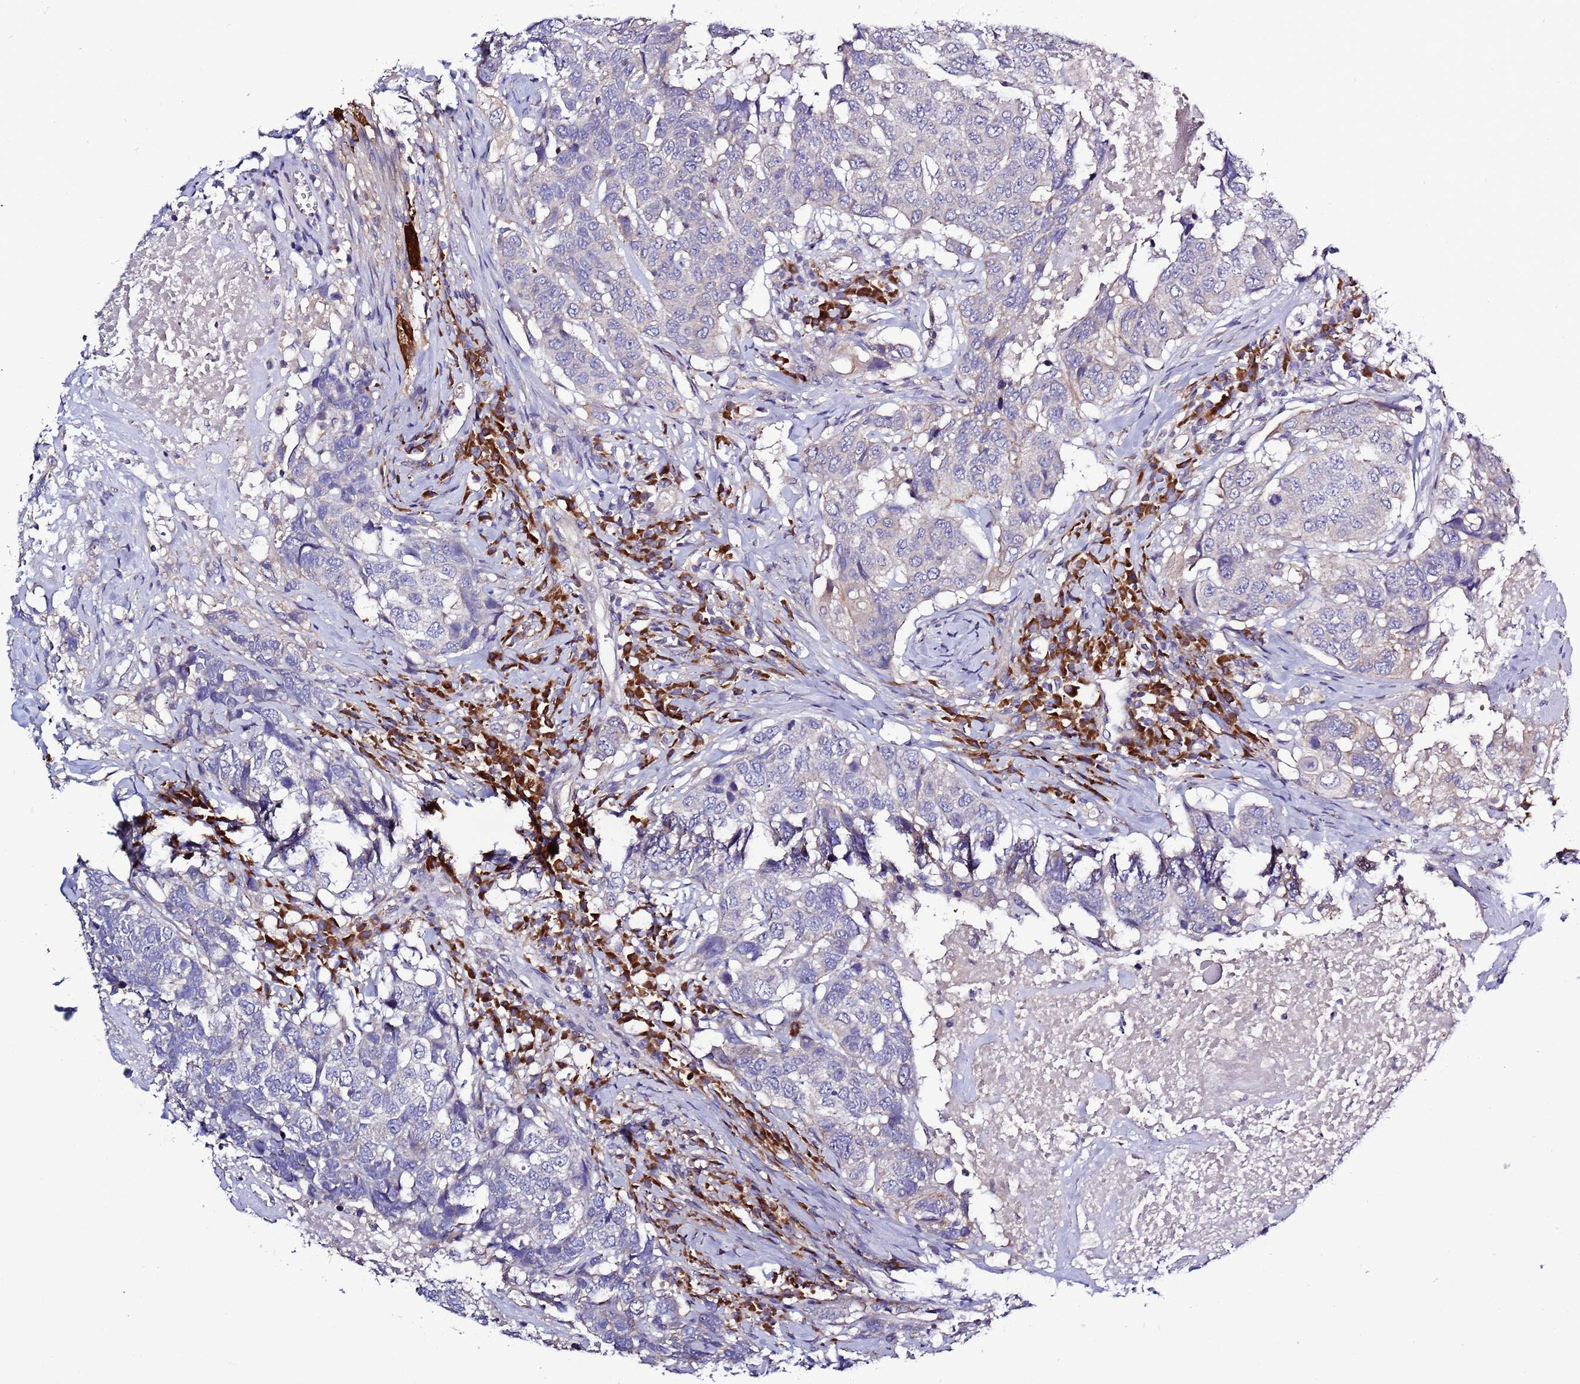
{"staining": {"intensity": "negative", "quantity": "none", "location": "none"}, "tissue": "head and neck cancer", "cell_type": "Tumor cells", "image_type": "cancer", "snomed": [{"axis": "morphology", "description": "Squamous cell carcinoma, NOS"}, {"axis": "topography", "description": "Head-Neck"}], "caption": "IHC photomicrograph of neoplastic tissue: head and neck squamous cell carcinoma stained with DAB (3,3'-diaminobenzidine) displays no significant protein expression in tumor cells.", "gene": "SPCS1", "patient": {"sex": "male", "age": 66}}